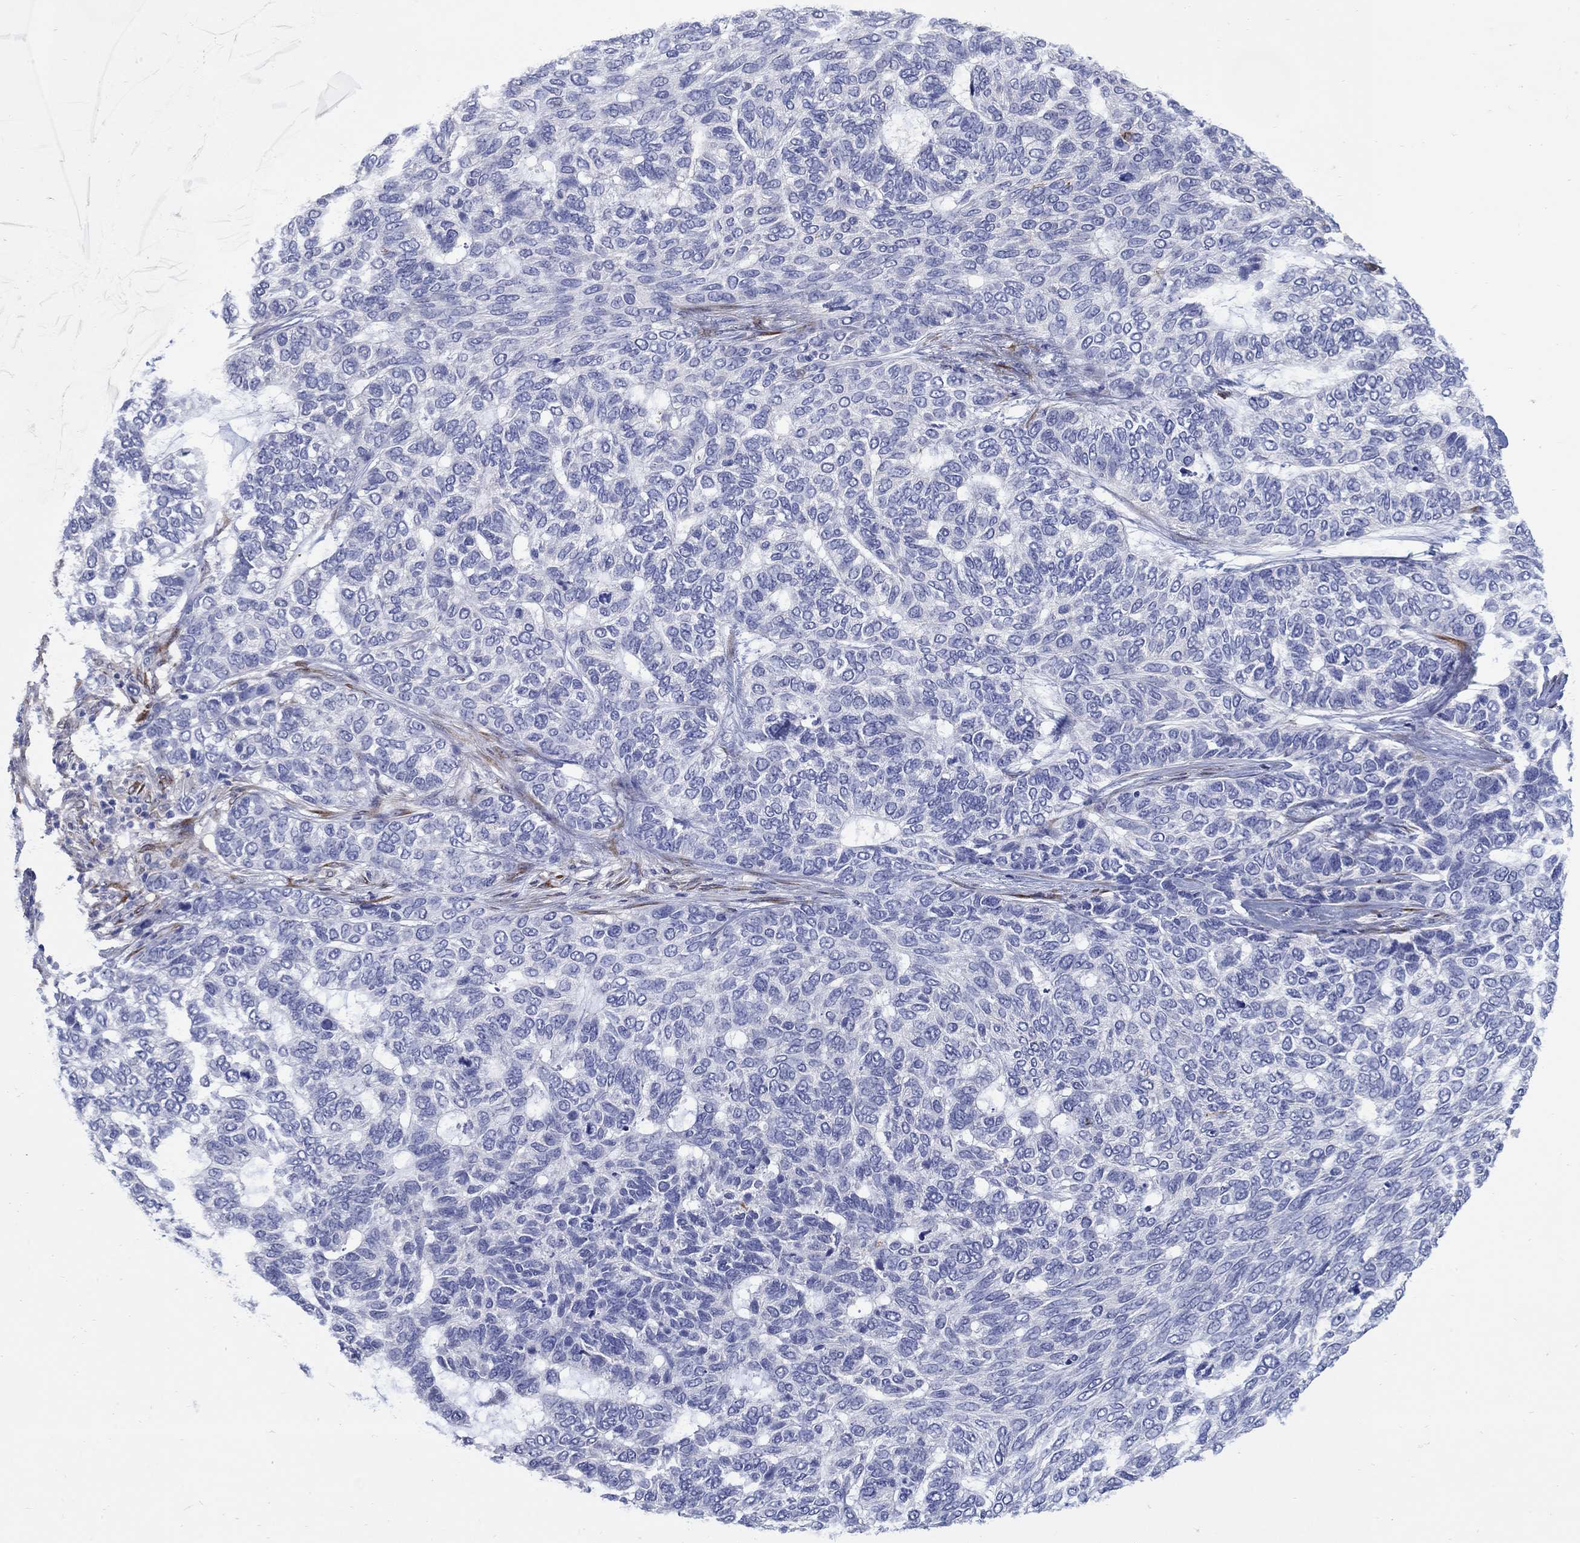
{"staining": {"intensity": "negative", "quantity": "none", "location": "none"}, "tissue": "skin cancer", "cell_type": "Tumor cells", "image_type": "cancer", "snomed": [{"axis": "morphology", "description": "Basal cell carcinoma"}, {"axis": "topography", "description": "Skin"}], "caption": "This is an immunohistochemistry (IHC) histopathology image of basal cell carcinoma (skin). There is no staining in tumor cells.", "gene": "REEP2", "patient": {"sex": "female", "age": 65}}